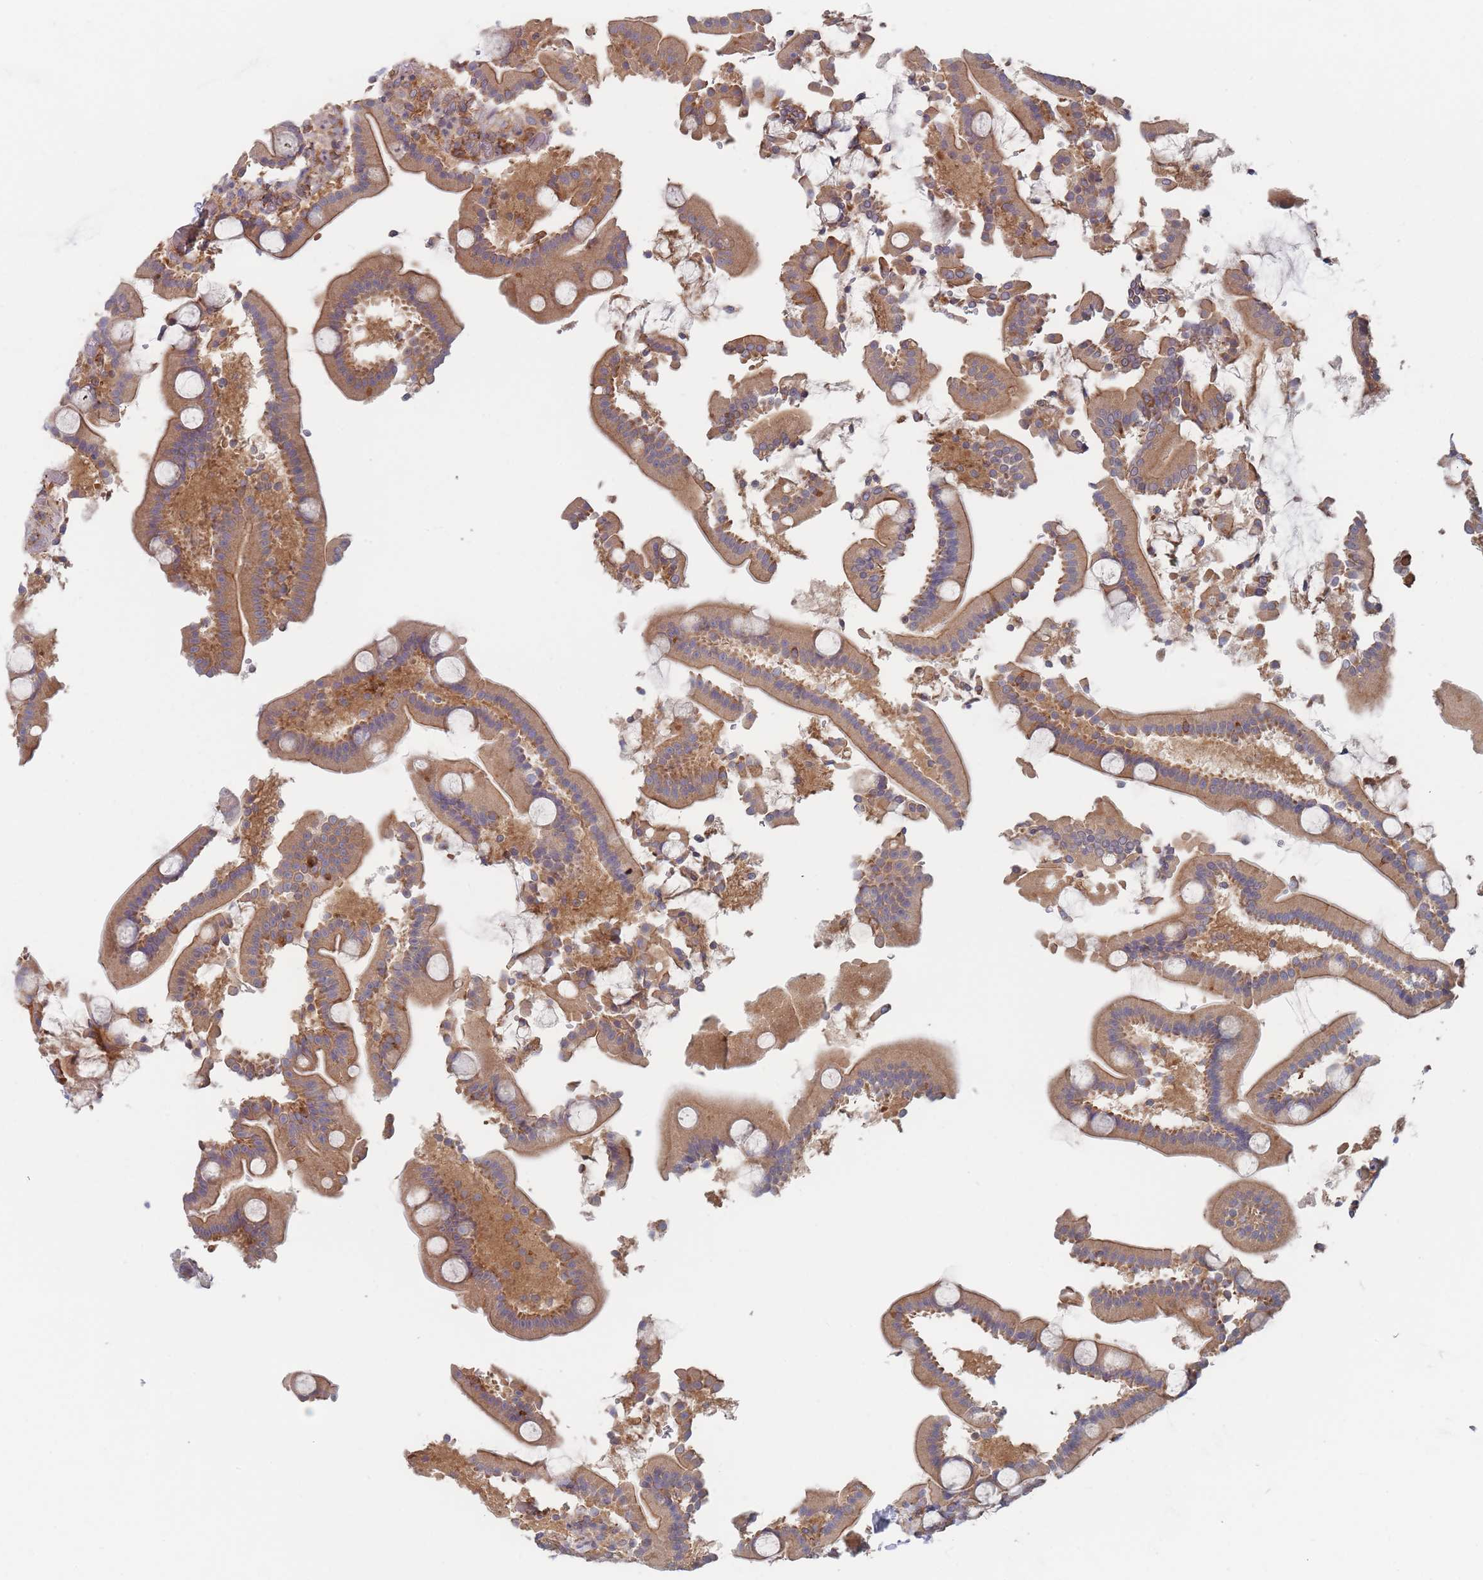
{"staining": {"intensity": "moderate", "quantity": ">75%", "location": "cytoplasmic/membranous"}, "tissue": "duodenum", "cell_type": "Glandular cells", "image_type": "normal", "snomed": [{"axis": "morphology", "description": "Normal tissue, NOS"}, {"axis": "topography", "description": "Duodenum"}], "caption": "Immunohistochemistry (IHC) of normal human duodenum displays medium levels of moderate cytoplasmic/membranous staining in approximately >75% of glandular cells.", "gene": "EFCC1", "patient": {"sex": "male", "age": 55}}